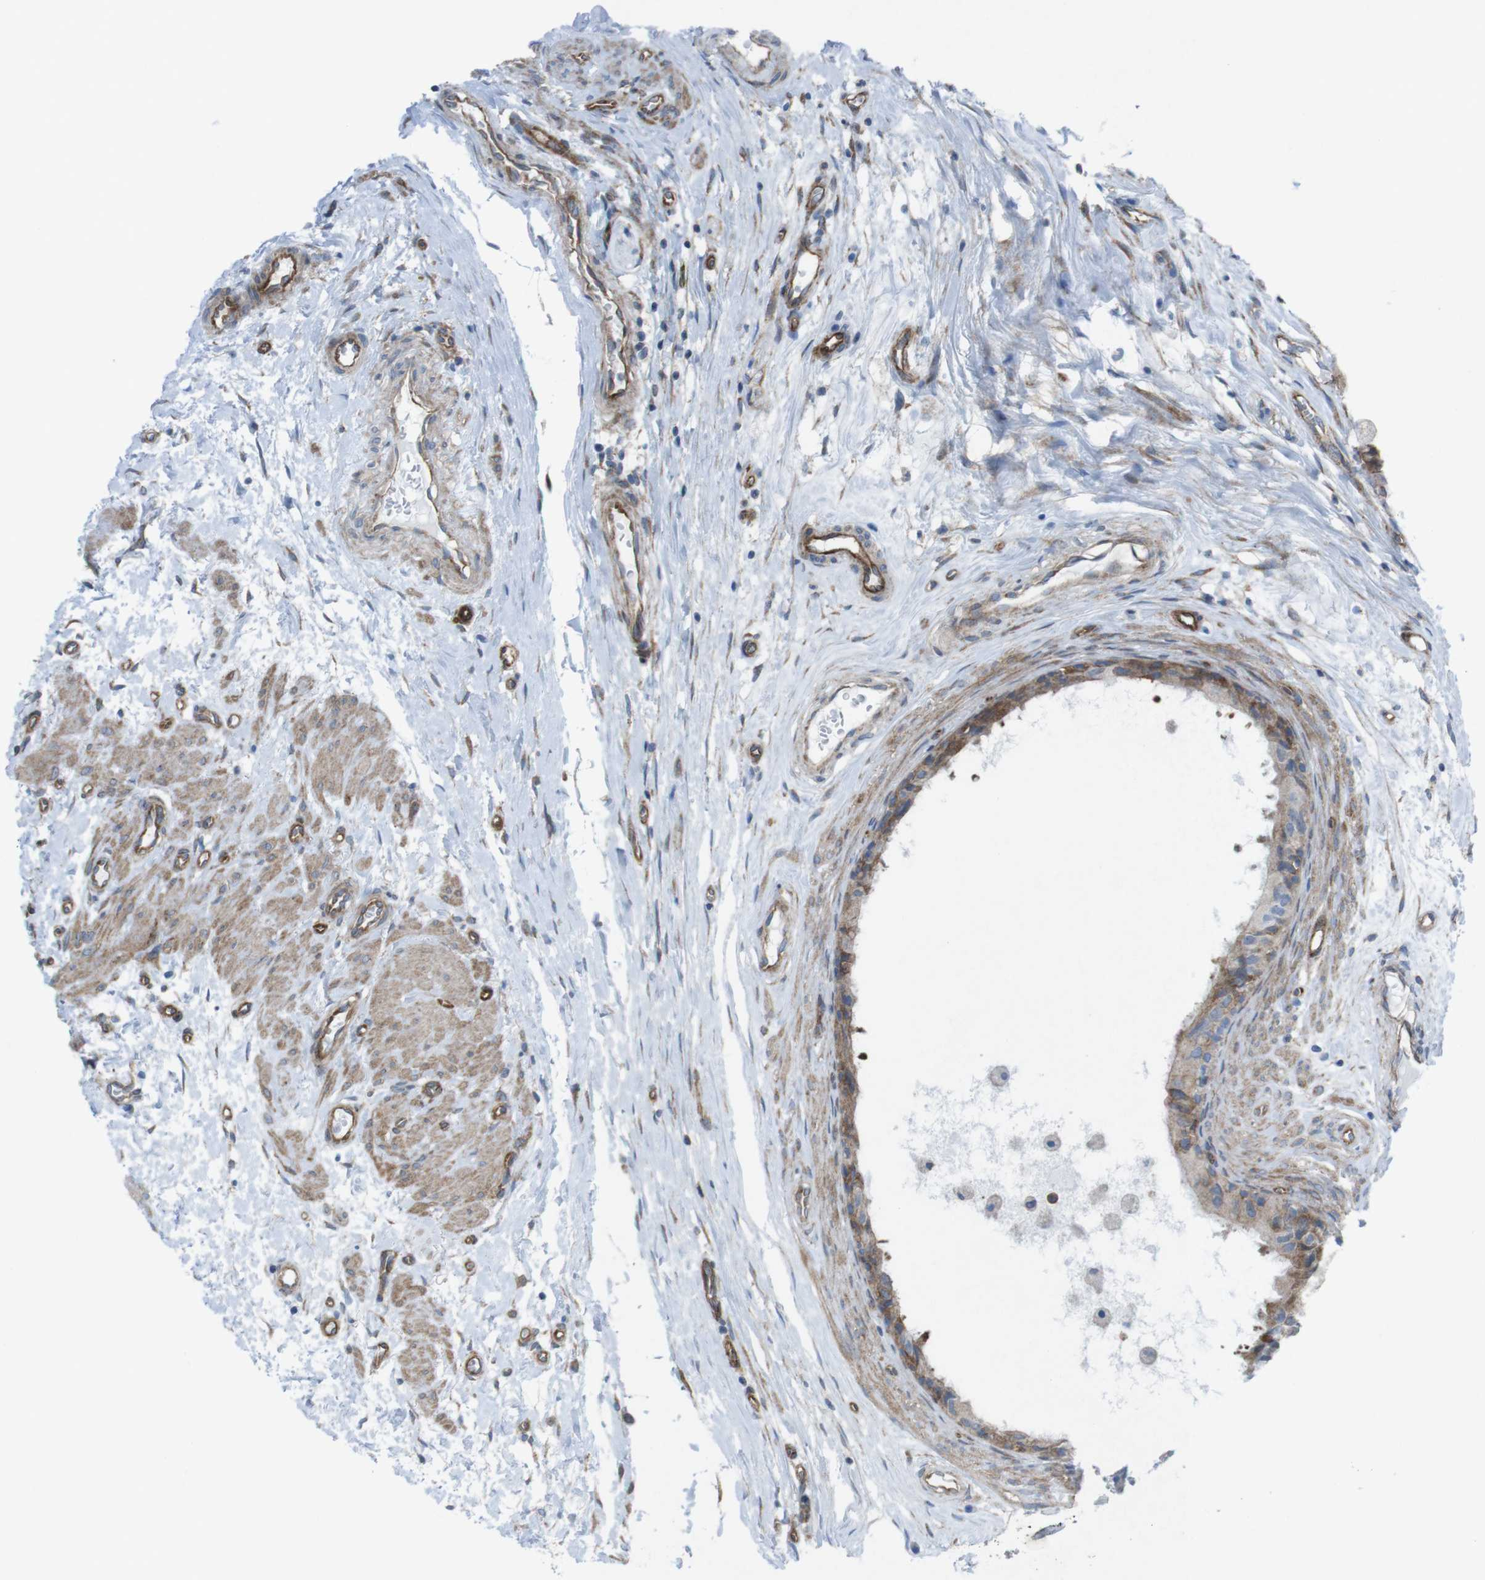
{"staining": {"intensity": "moderate", "quantity": ">75%", "location": "cytoplasmic/membranous"}, "tissue": "epididymis", "cell_type": "Glandular cells", "image_type": "normal", "snomed": [{"axis": "morphology", "description": "Normal tissue, NOS"}, {"axis": "morphology", "description": "Inflammation, NOS"}, {"axis": "topography", "description": "Epididymis"}], "caption": "IHC photomicrograph of benign epididymis stained for a protein (brown), which demonstrates medium levels of moderate cytoplasmic/membranous positivity in approximately >75% of glandular cells.", "gene": "DIAPH2", "patient": {"sex": "male", "age": 85}}